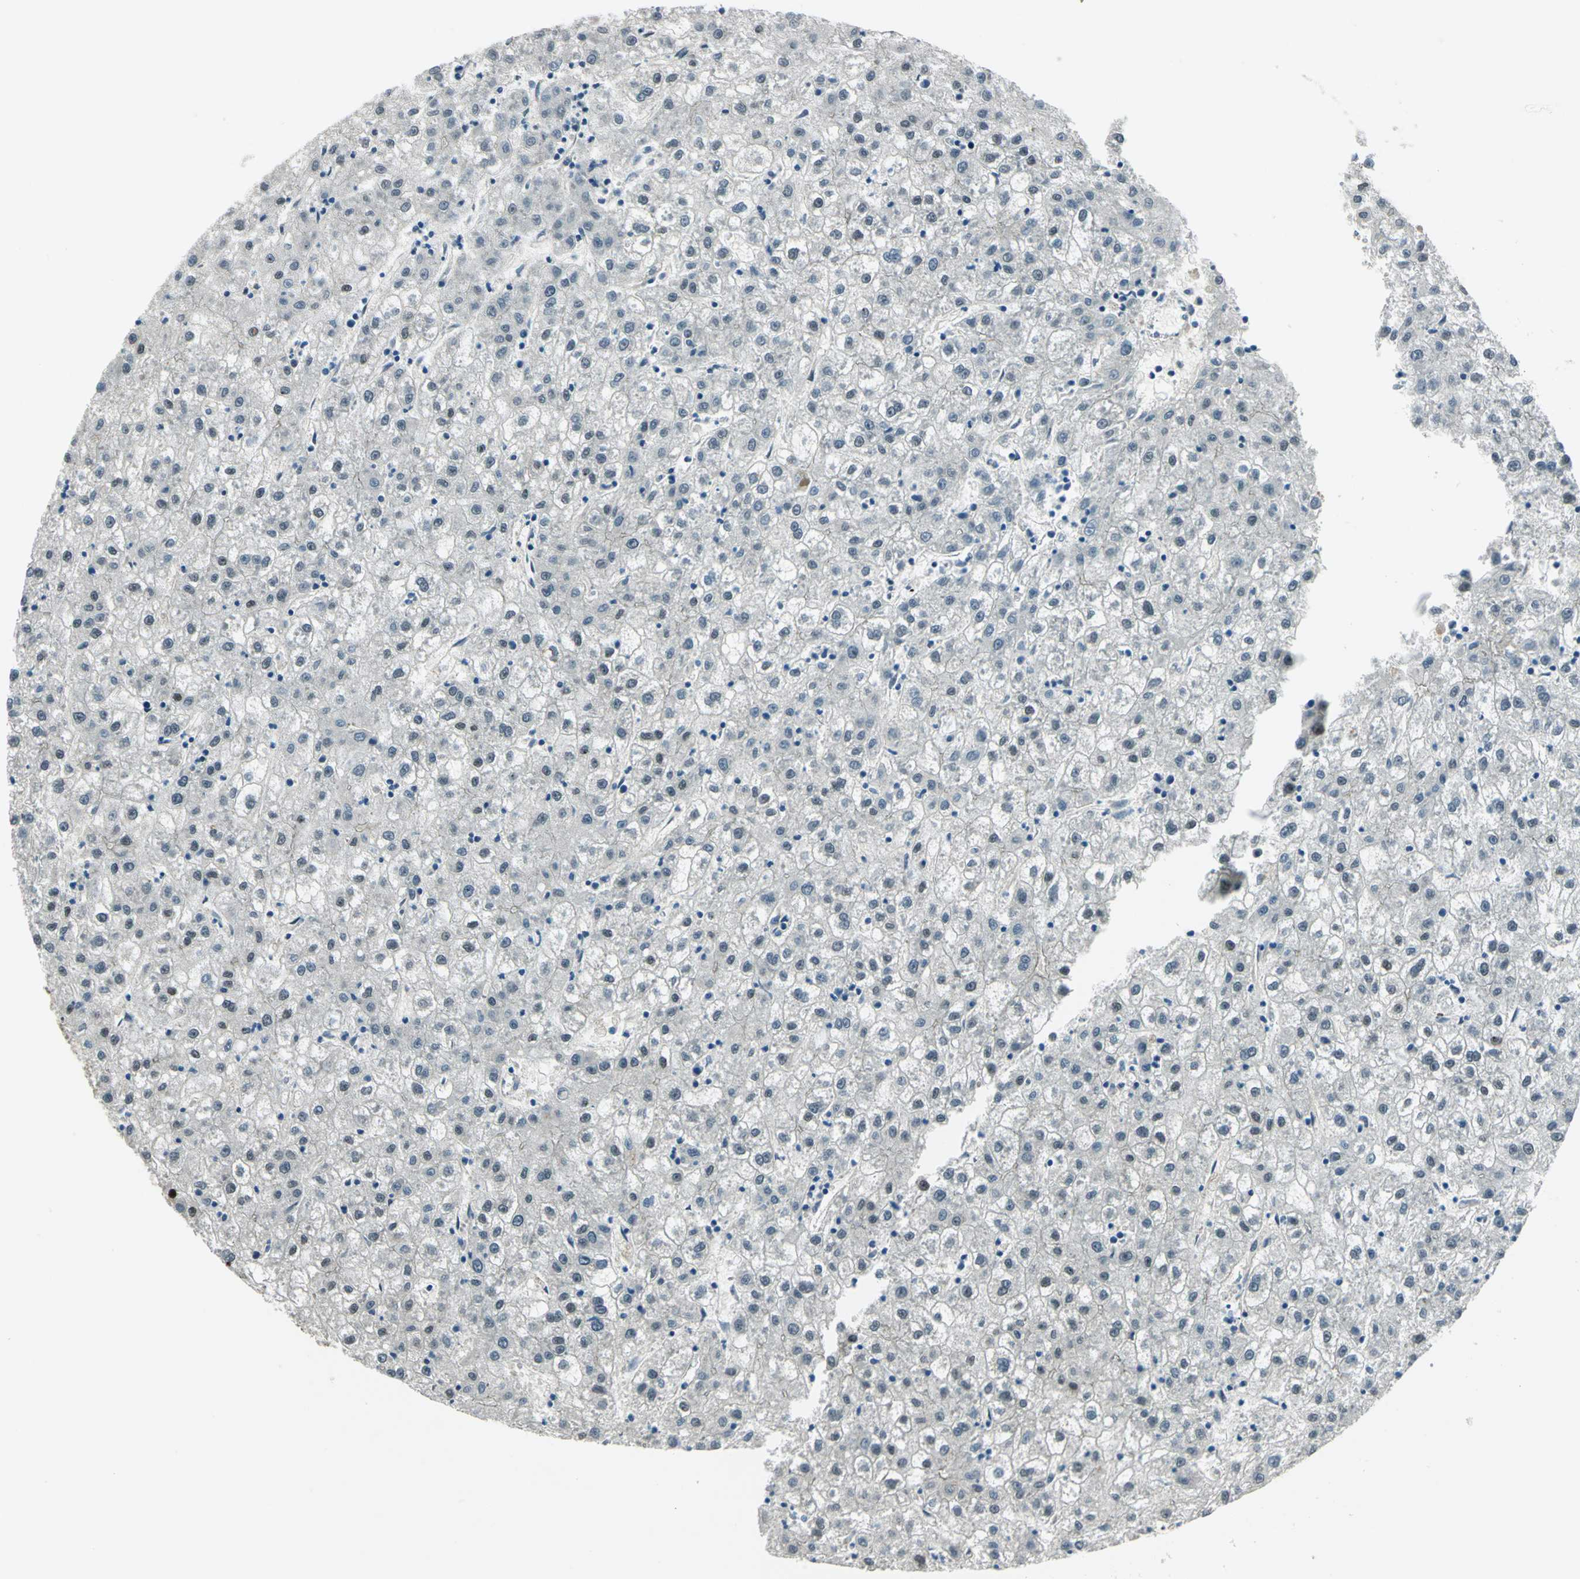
{"staining": {"intensity": "weak", "quantity": "<25%", "location": "nuclear"}, "tissue": "liver cancer", "cell_type": "Tumor cells", "image_type": "cancer", "snomed": [{"axis": "morphology", "description": "Carcinoma, Hepatocellular, NOS"}, {"axis": "topography", "description": "Liver"}], "caption": "Immunohistochemistry (IHC) of hepatocellular carcinoma (liver) reveals no expression in tumor cells.", "gene": "NFIA", "patient": {"sex": "male", "age": 72}}